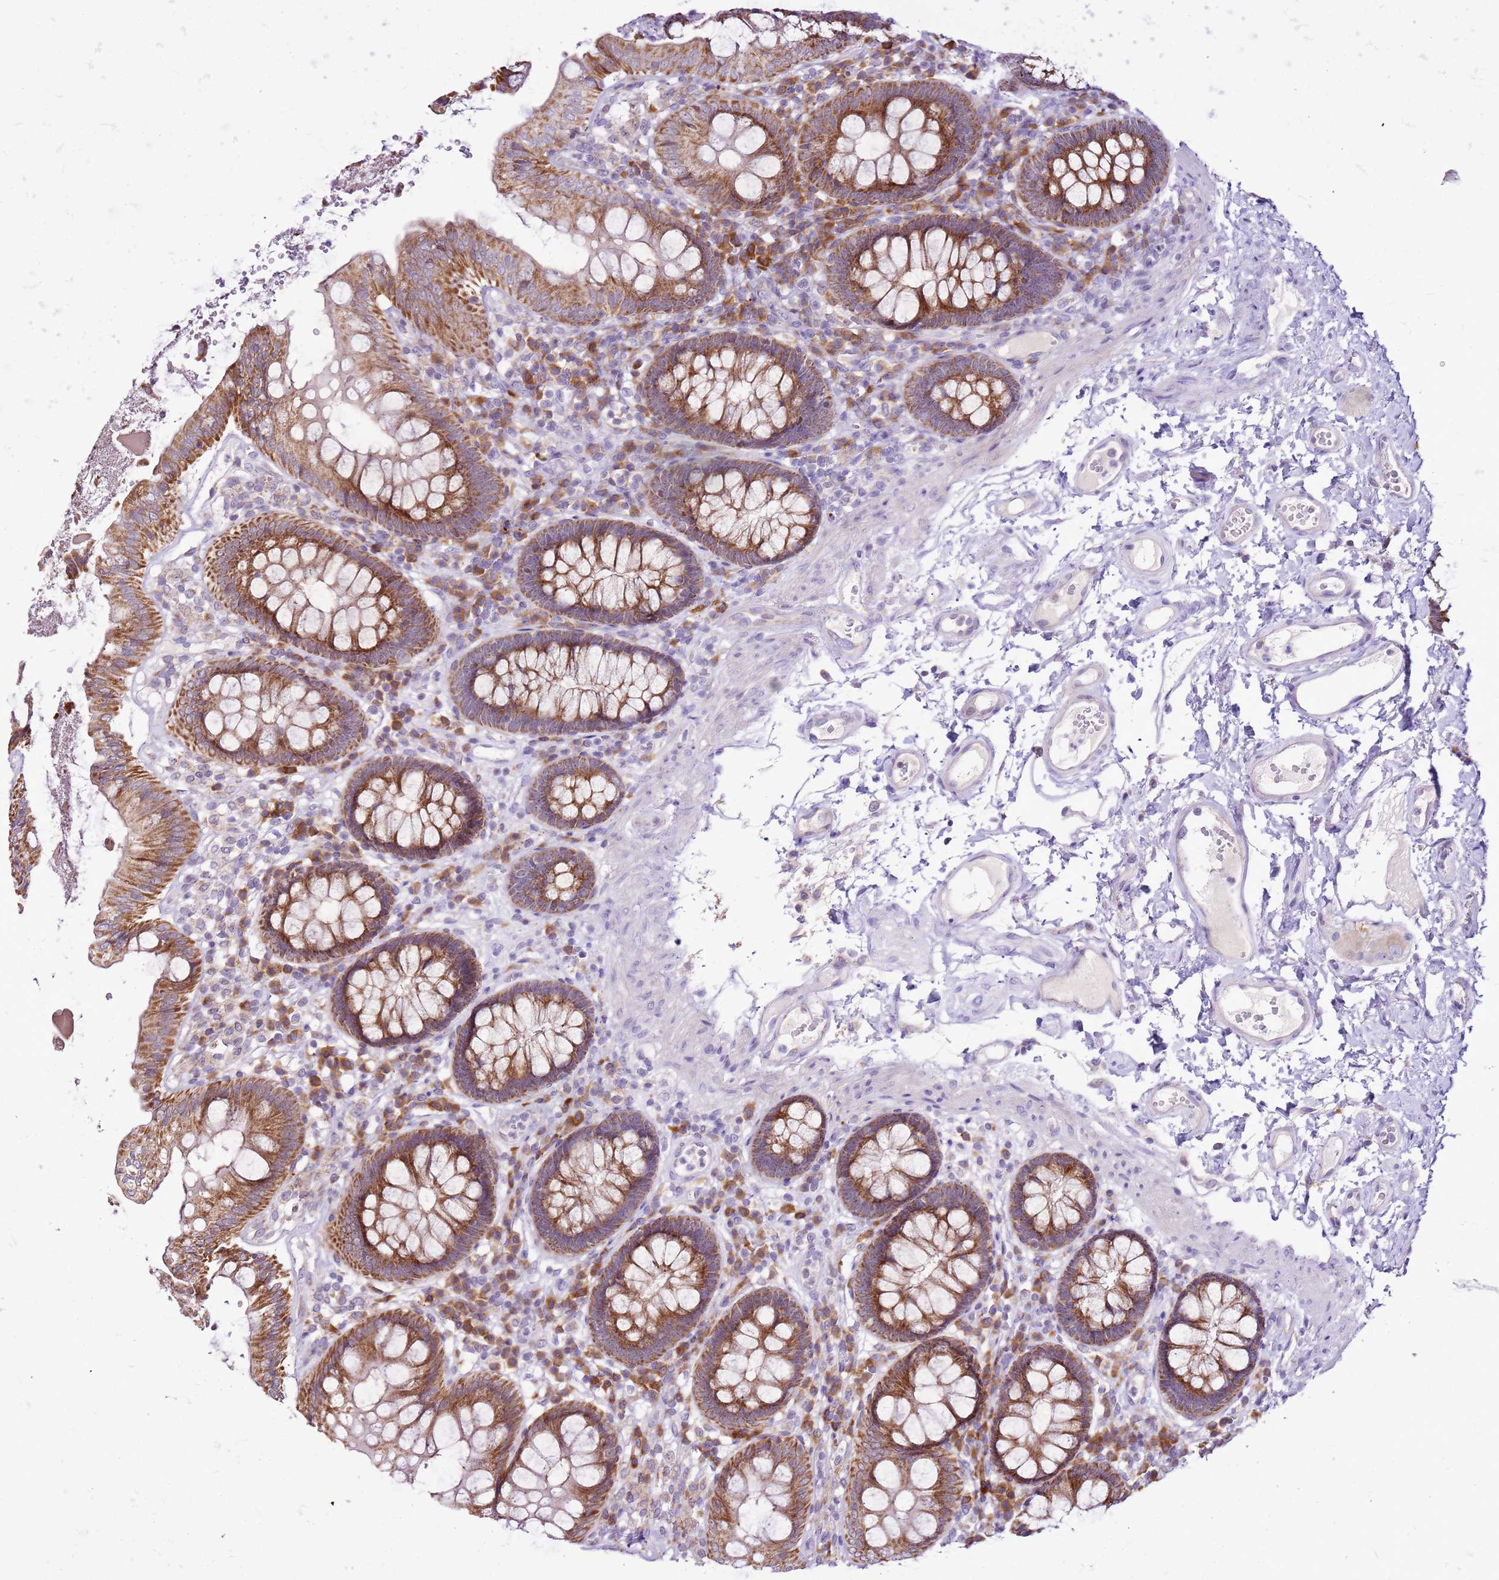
{"staining": {"intensity": "negative", "quantity": "none", "location": "none"}, "tissue": "colon", "cell_type": "Endothelial cells", "image_type": "normal", "snomed": [{"axis": "morphology", "description": "Normal tissue, NOS"}, {"axis": "topography", "description": "Colon"}], "caption": "Colon stained for a protein using immunohistochemistry (IHC) exhibits no expression endothelial cells.", "gene": "MRPL36", "patient": {"sex": "male", "age": 84}}